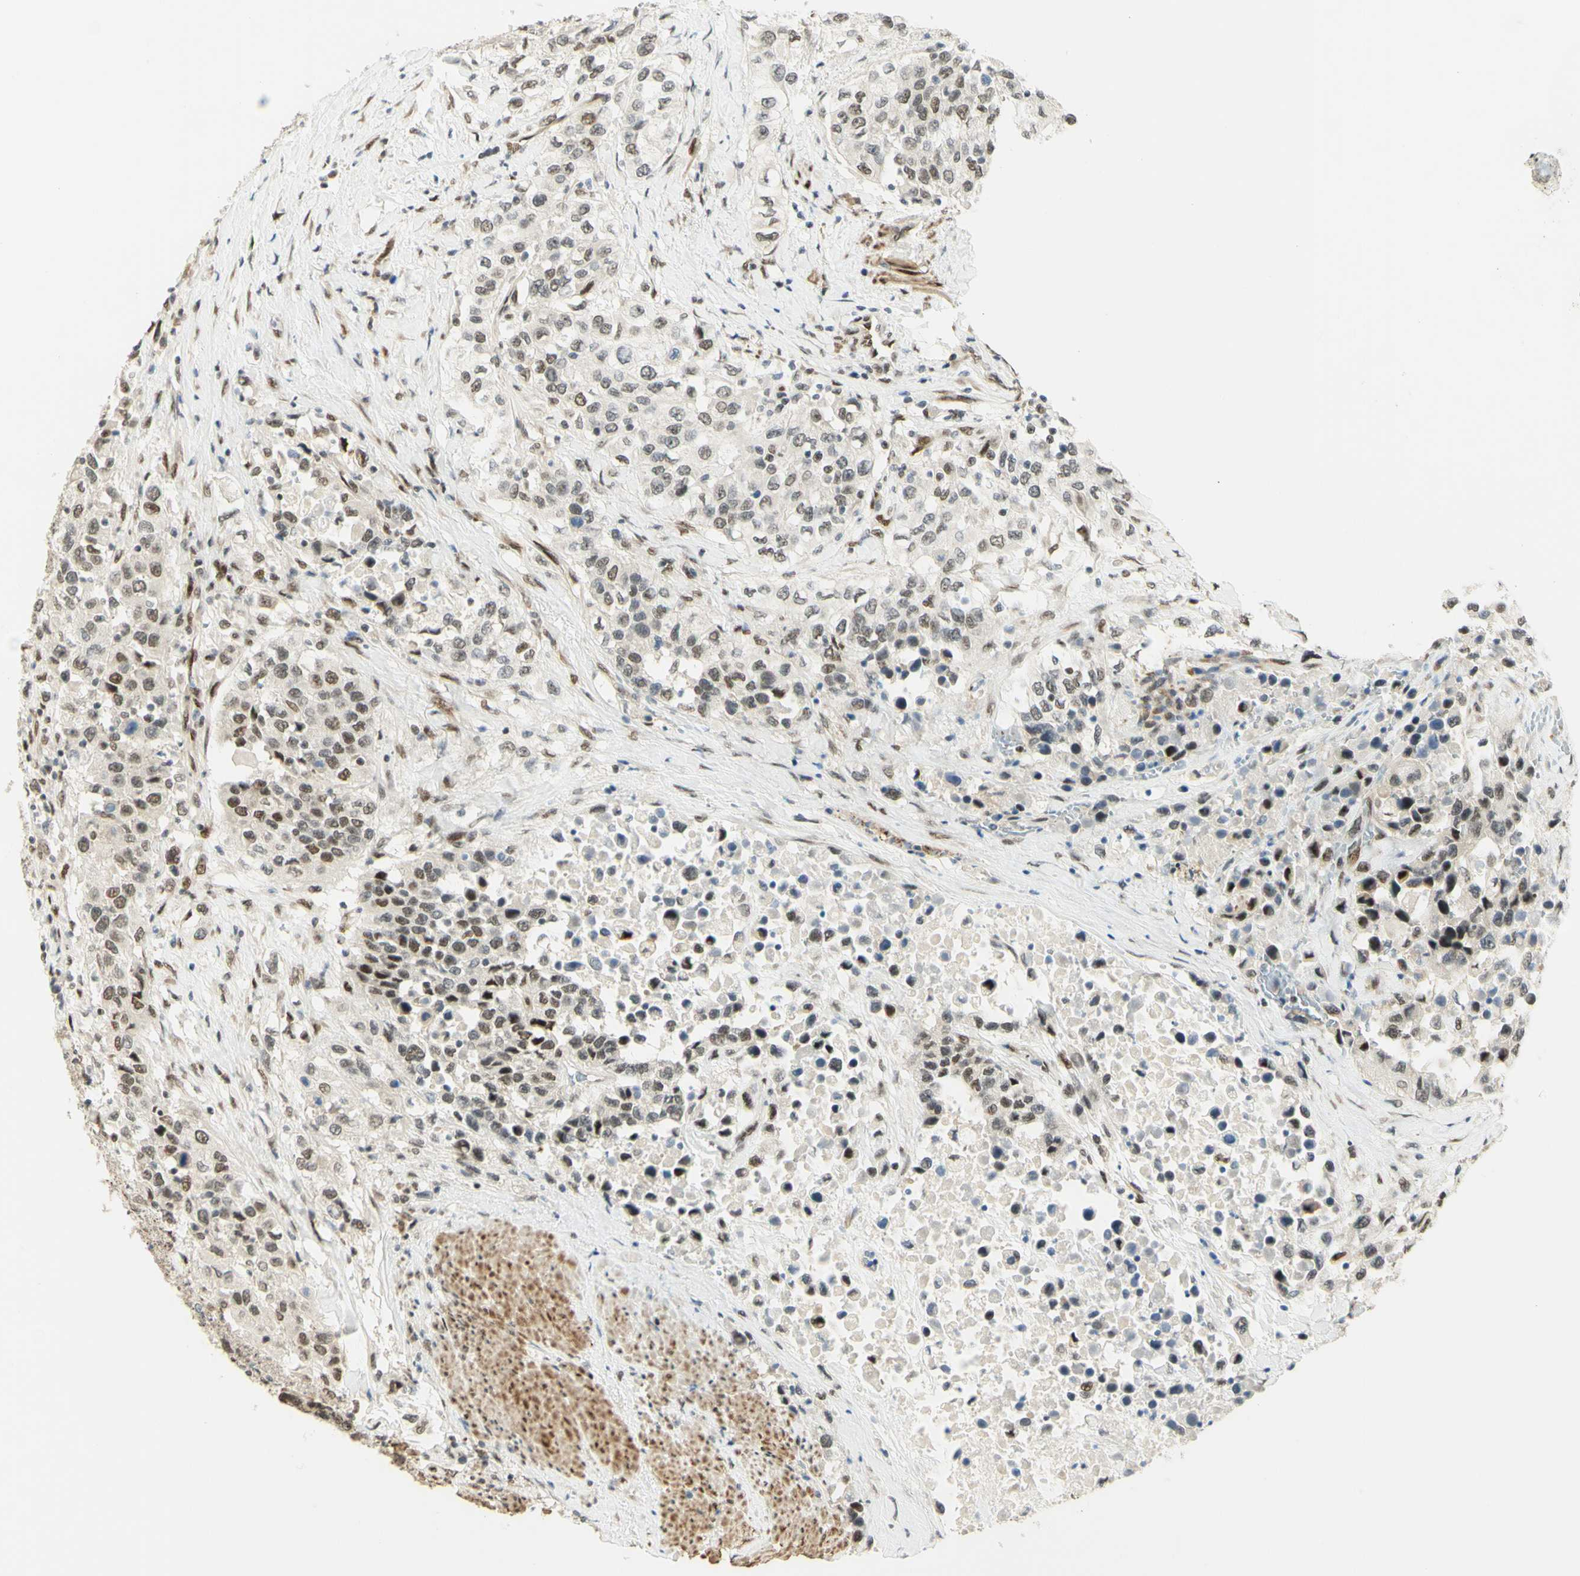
{"staining": {"intensity": "weak", "quantity": "25%-75%", "location": "nuclear"}, "tissue": "urothelial cancer", "cell_type": "Tumor cells", "image_type": "cancer", "snomed": [{"axis": "morphology", "description": "Urothelial carcinoma, High grade"}, {"axis": "topography", "description": "Urinary bladder"}], "caption": "Urothelial cancer was stained to show a protein in brown. There is low levels of weak nuclear positivity in about 25%-75% of tumor cells.", "gene": "DDX1", "patient": {"sex": "female", "age": 80}}